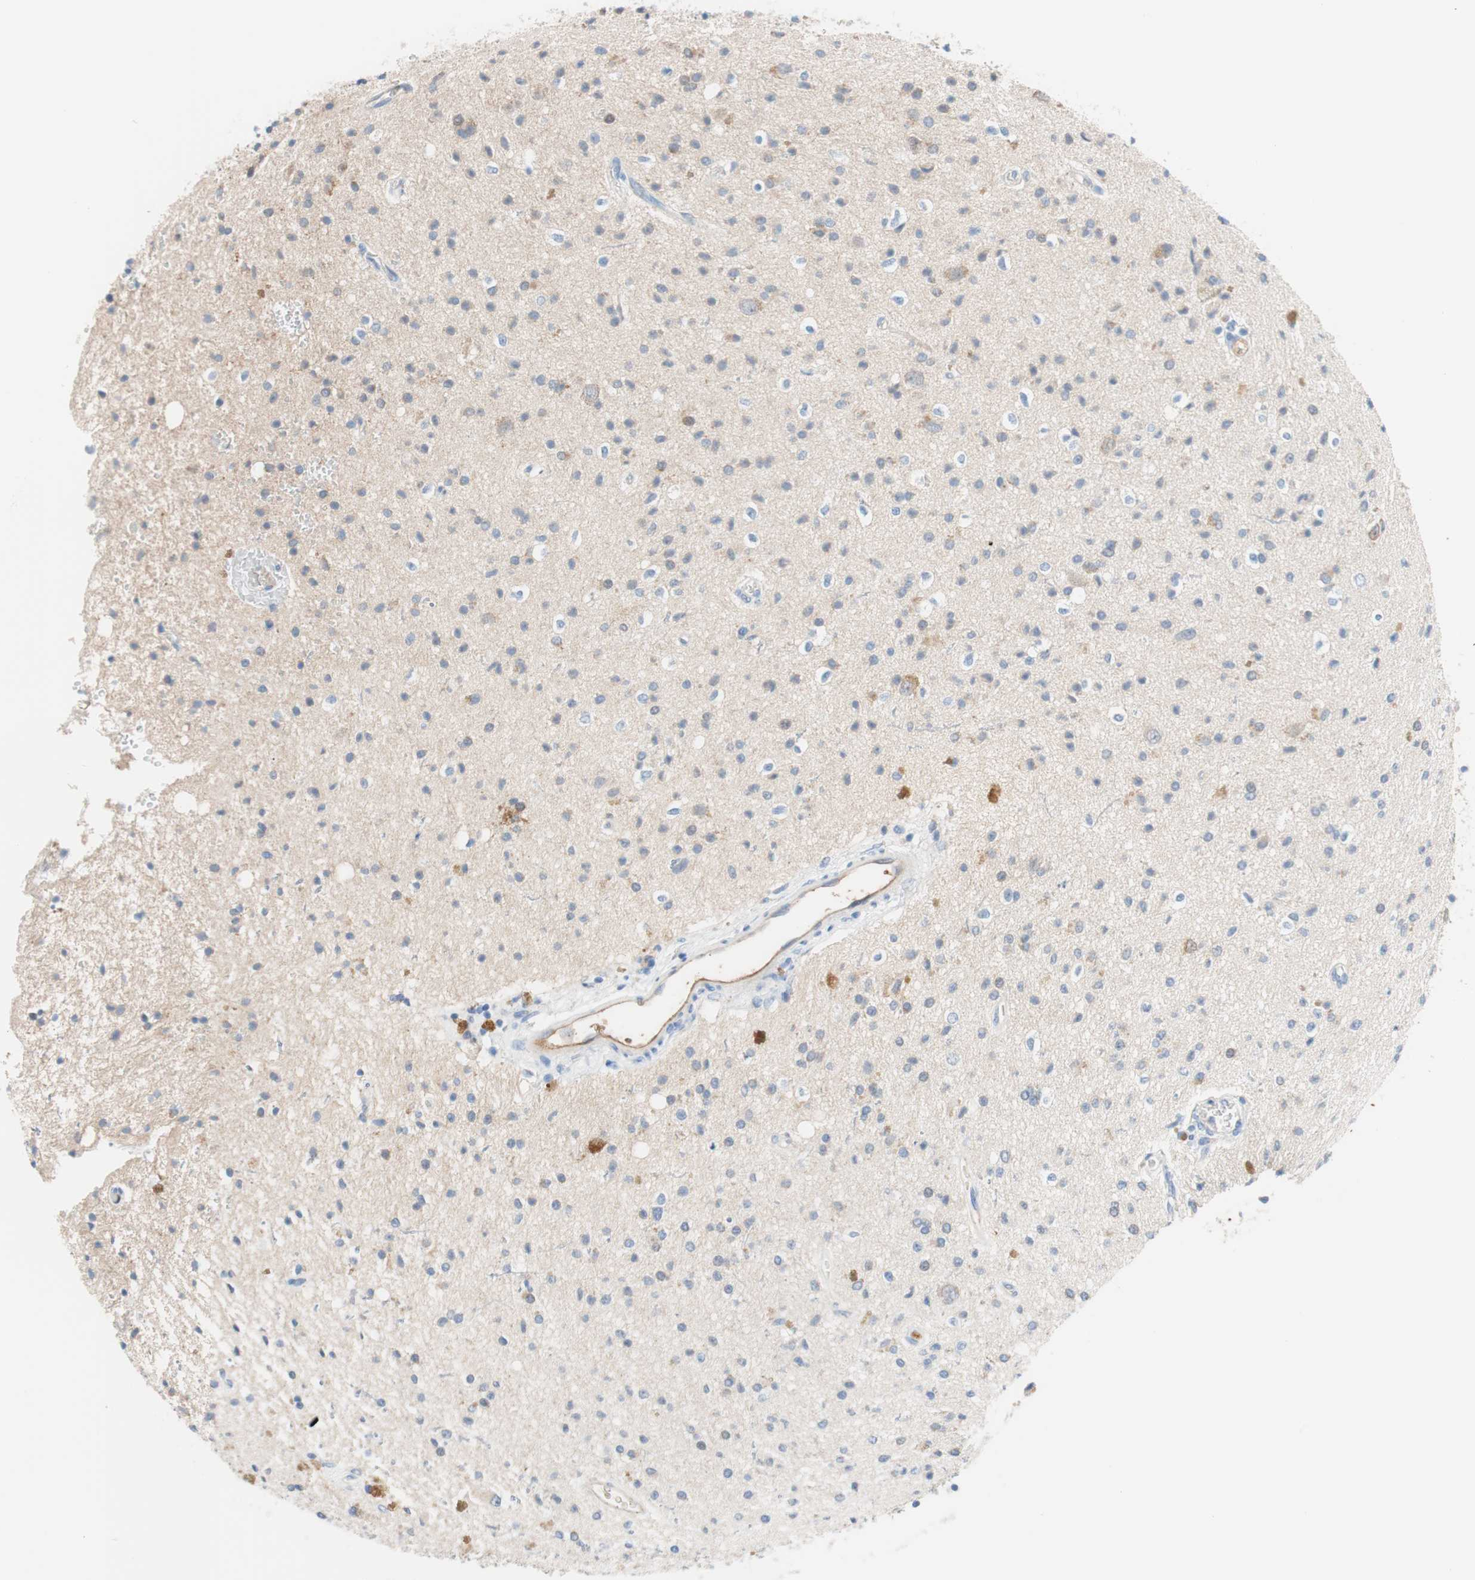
{"staining": {"intensity": "negative", "quantity": "none", "location": "none"}, "tissue": "glioma", "cell_type": "Tumor cells", "image_type": "cancer", "snomed": [{"axis": "morphology", "description": "Glioma, malignant, High grade"}, {"axis": "topography", "description": "Brain"}], "caption": "Immunohistochemical staining of glioma displays no significant expression in tumor cells.", "gene": "RBP4", "patient": {"sex": "male", "age": 47}}